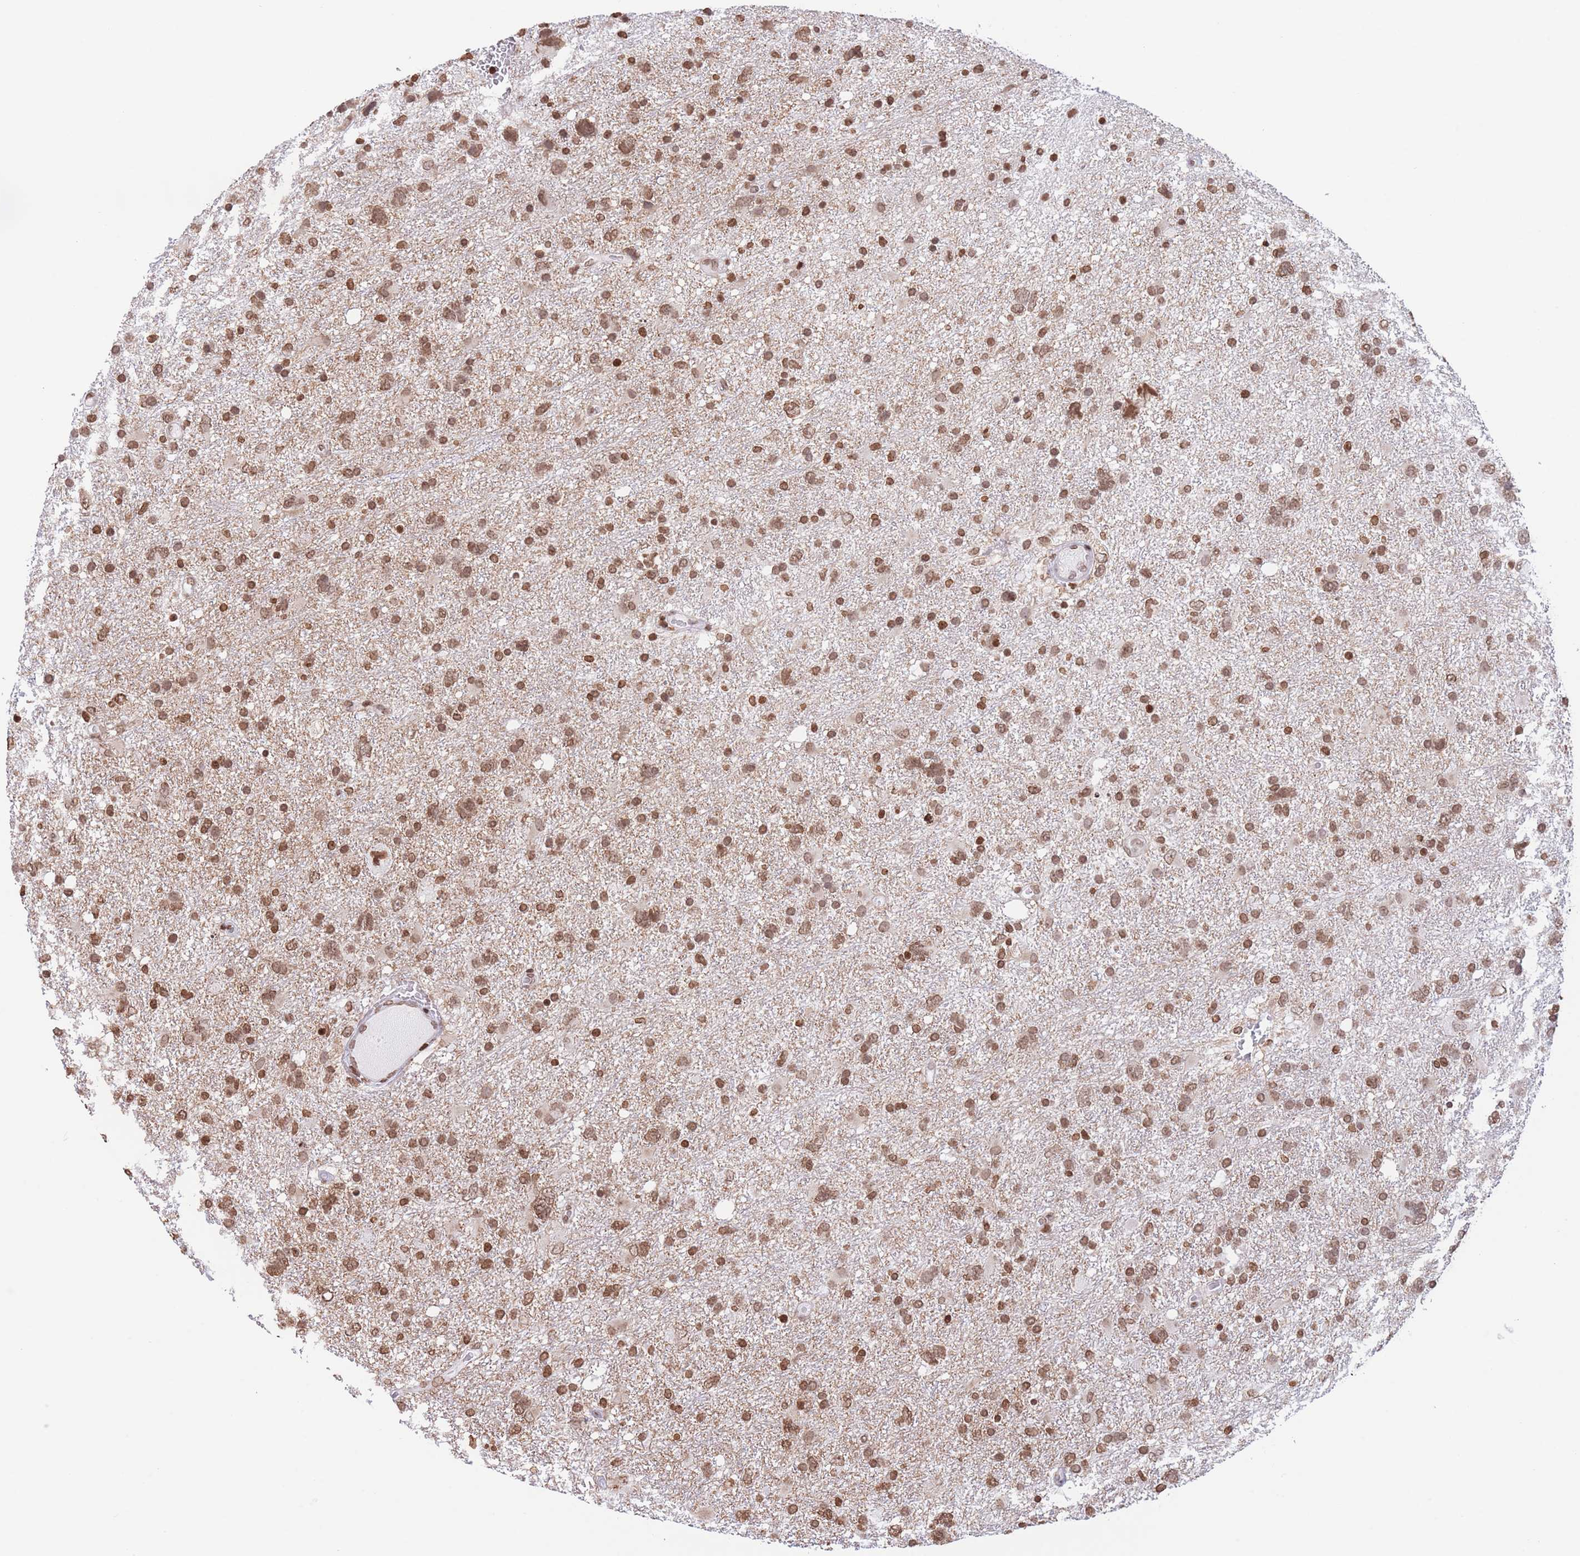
{"staining": {"intensity": "moderate", "quantity": ">75%", "location": "nuclear"}, "tissue": "glioma", "cell_type": "Tumor cells", "image_type": "cancer", "snomed": [{"axis": "morphology", "description": "Glioma, malignant, High grade"}, {"axis": "topography", "description": "Brain"}], "caption": "IHC image of neoplastic tissue: human glioma stained using immunohistochemistry exhibits medium levels of moderate protein expression localized specifically in the nuclear of tumor cells, appearing as a nuclear brown color.", "gene": "H2BC11", "patient": {"sex": "male", "age": 61}}